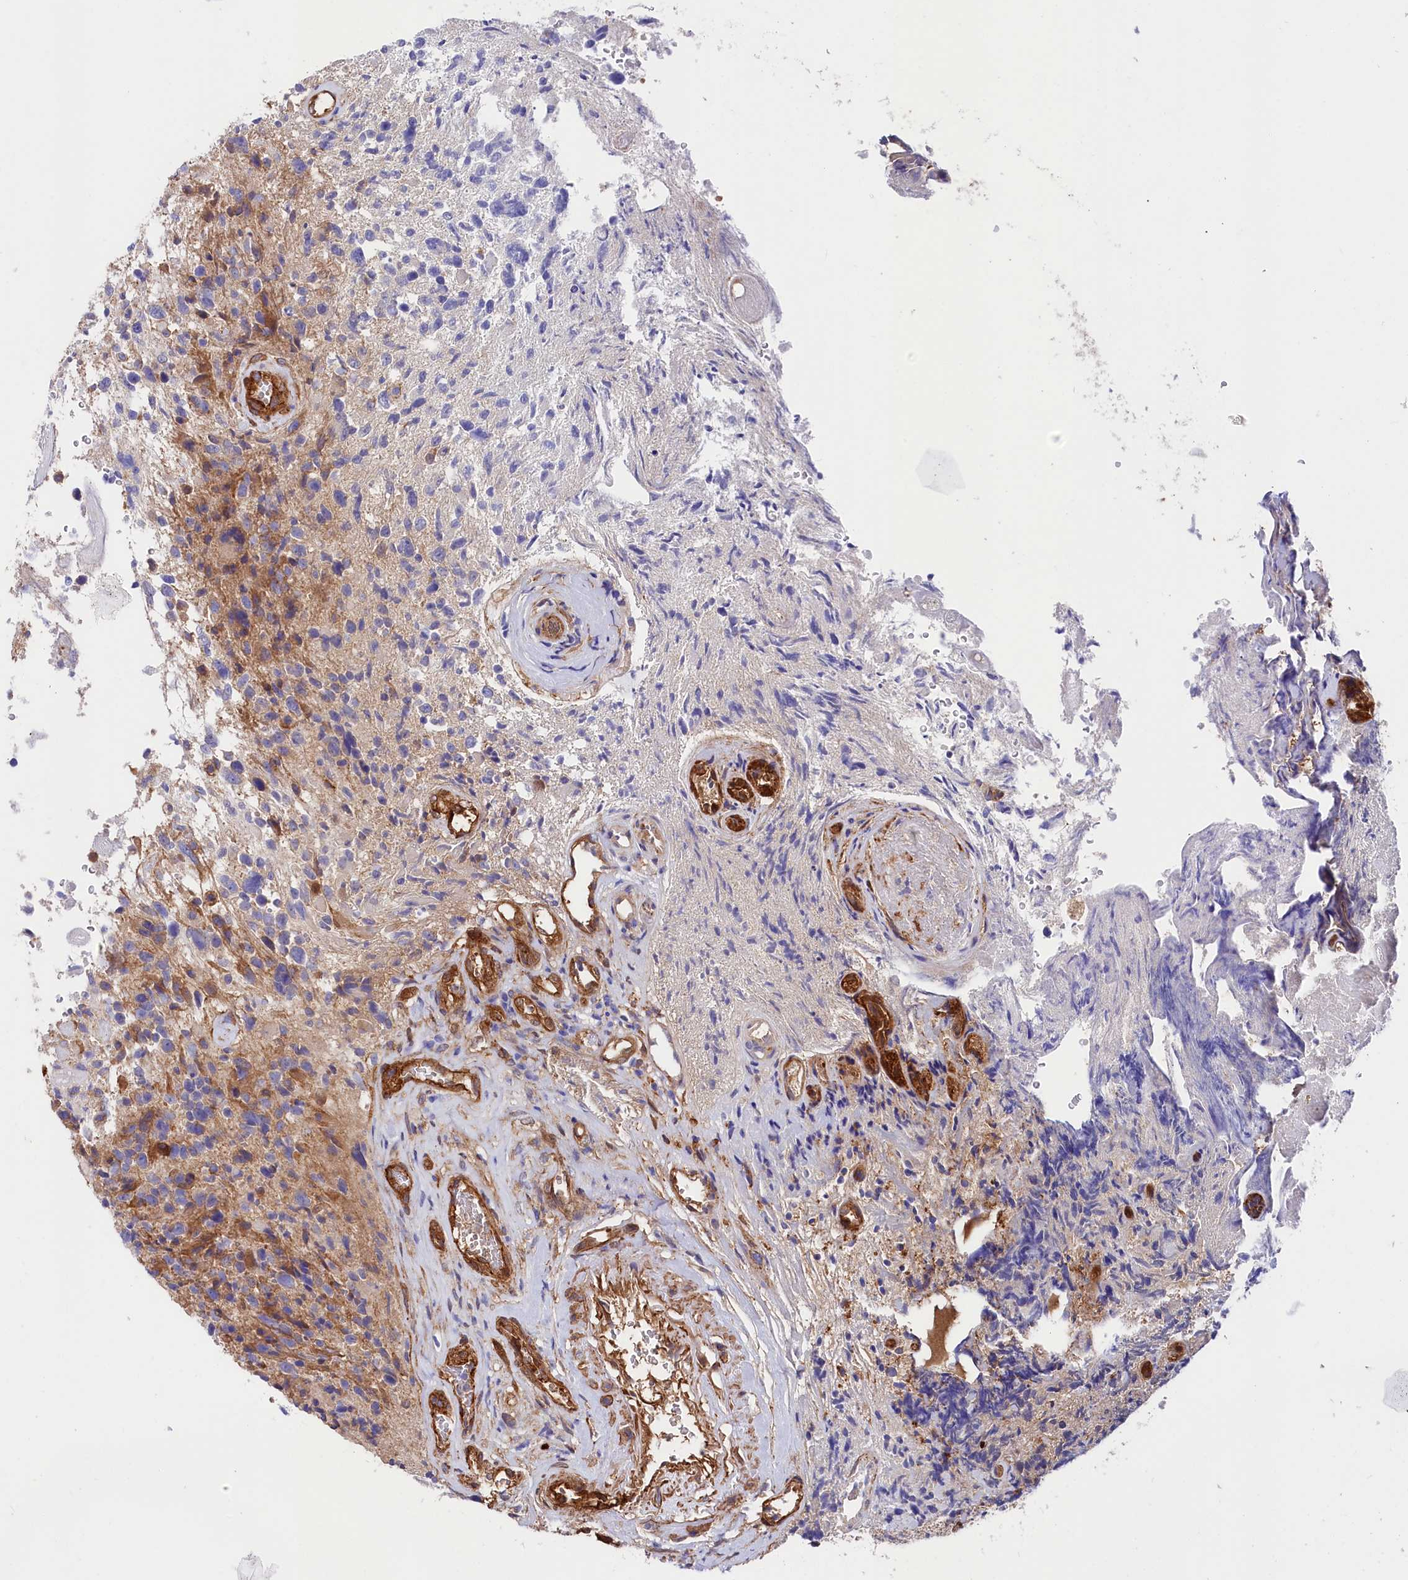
{"staining": {"intensity": "negative", "quantity": "none", "location": "none"}, "tissue": "glioma", "cell_type": "Tumor cells", "image_type": "cancer", "snomed": [{"axis": "morphology", "description": "Glioma, malignant, High grade"}, {"axis": "topography", "description": "Brain"}], "caption": "Tumor cells are negative for brown protein staining in glioma.", "gene": "TNKS1BP1", "patient": {"sex": "male", "age": 69}}